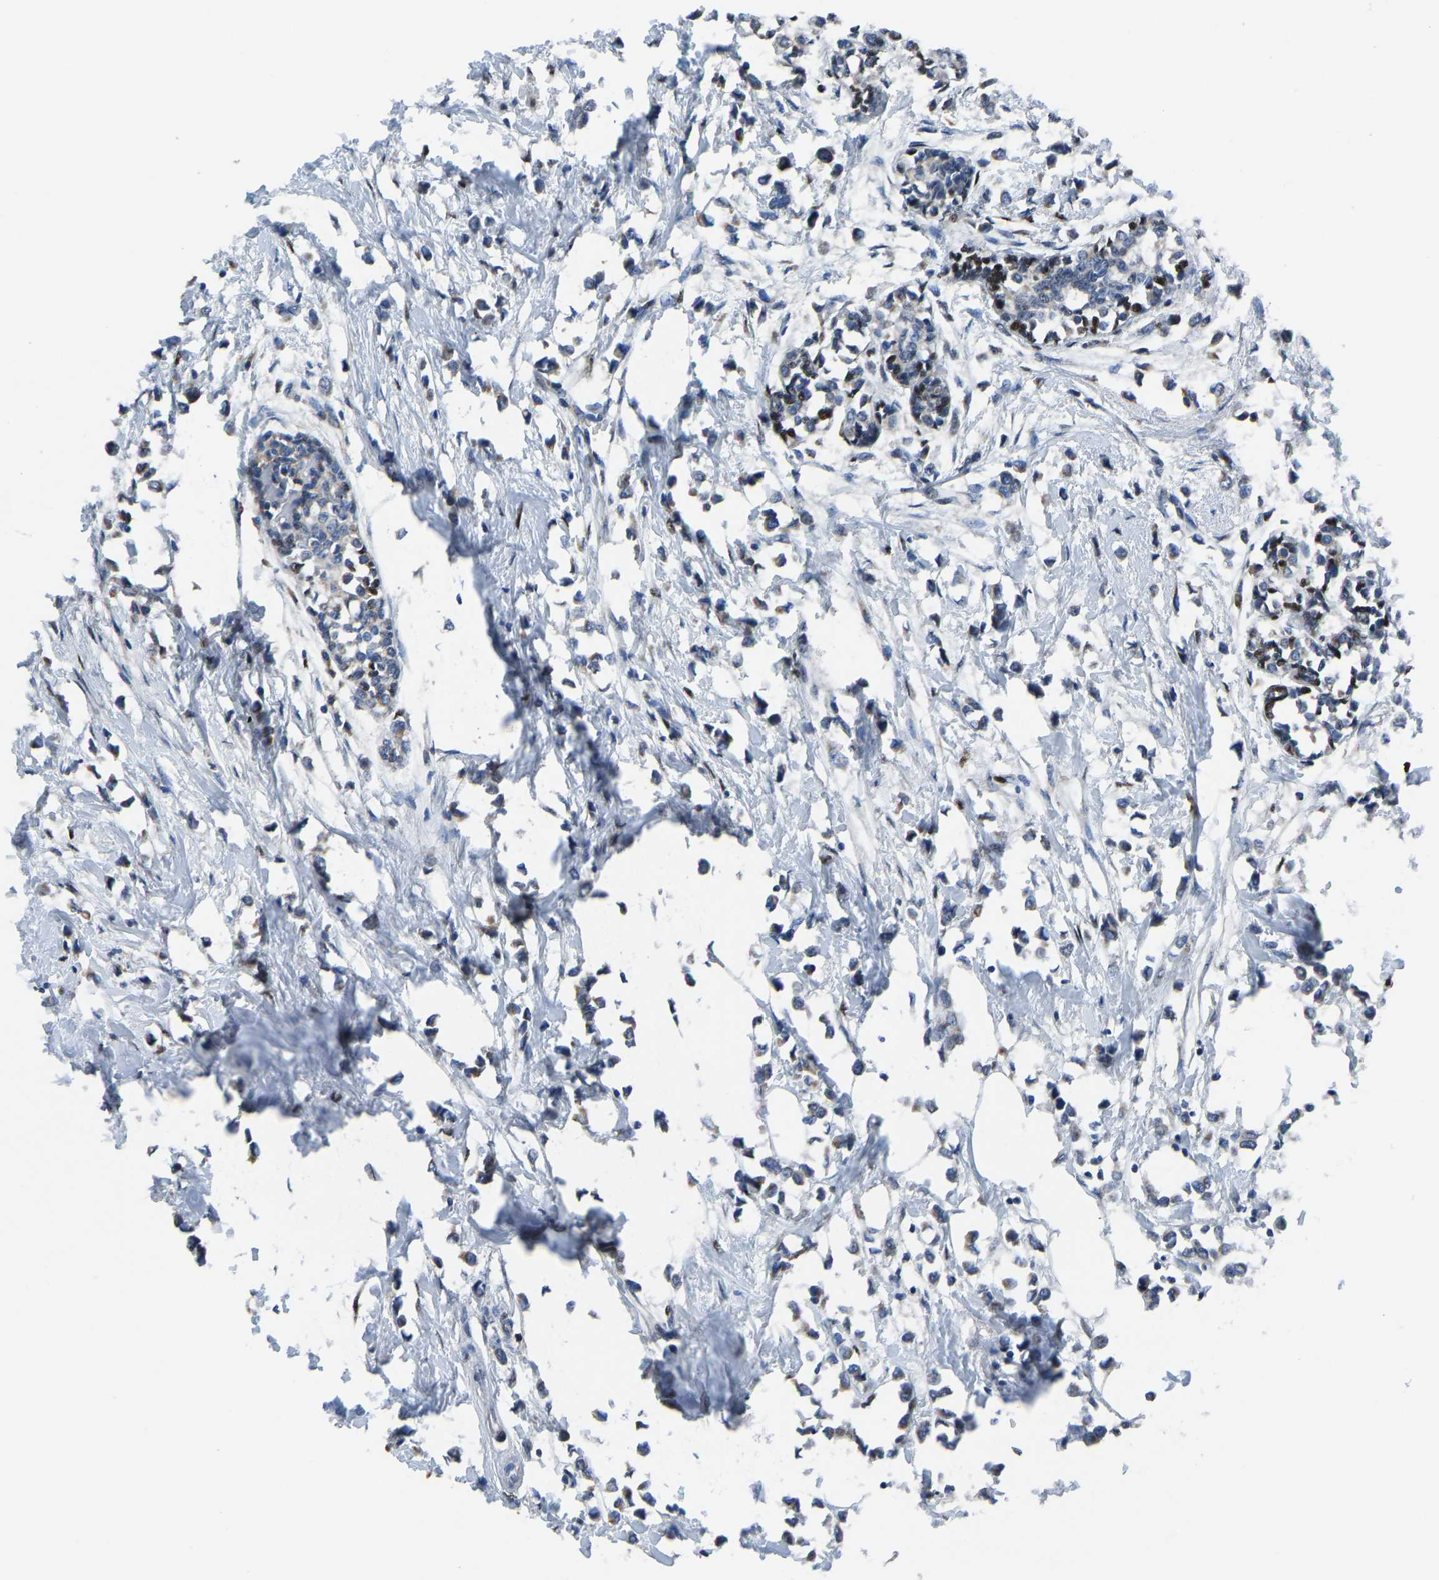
{"staining": {"intensity": "moderate", "quantity": "25%-75%", "location": "cytoplasmic/membranous"}, "tissue": "breast cancer", "cell_type": "Tumor cells", "image_type": "cancer", "snomed": [{"axis": "morphology", "description": "Lobular carcinoma"}, {"axis": "topography", "description": "Breast"}], "caption": "Immunohistochemistry (IHC) photomicrograph of neoplastic tissue: breast cancer (lobular carcinoma) stained using immunohistochemistry (IHC) demonstrates medium levels of moderate protein expression localized specifically in the cytoplasmic/membranous of tumor cells, appearing as a cytoplasmic/membranous brown color.", "gene": "EGR1", "patient": {"sex": "female", "age": 51}}